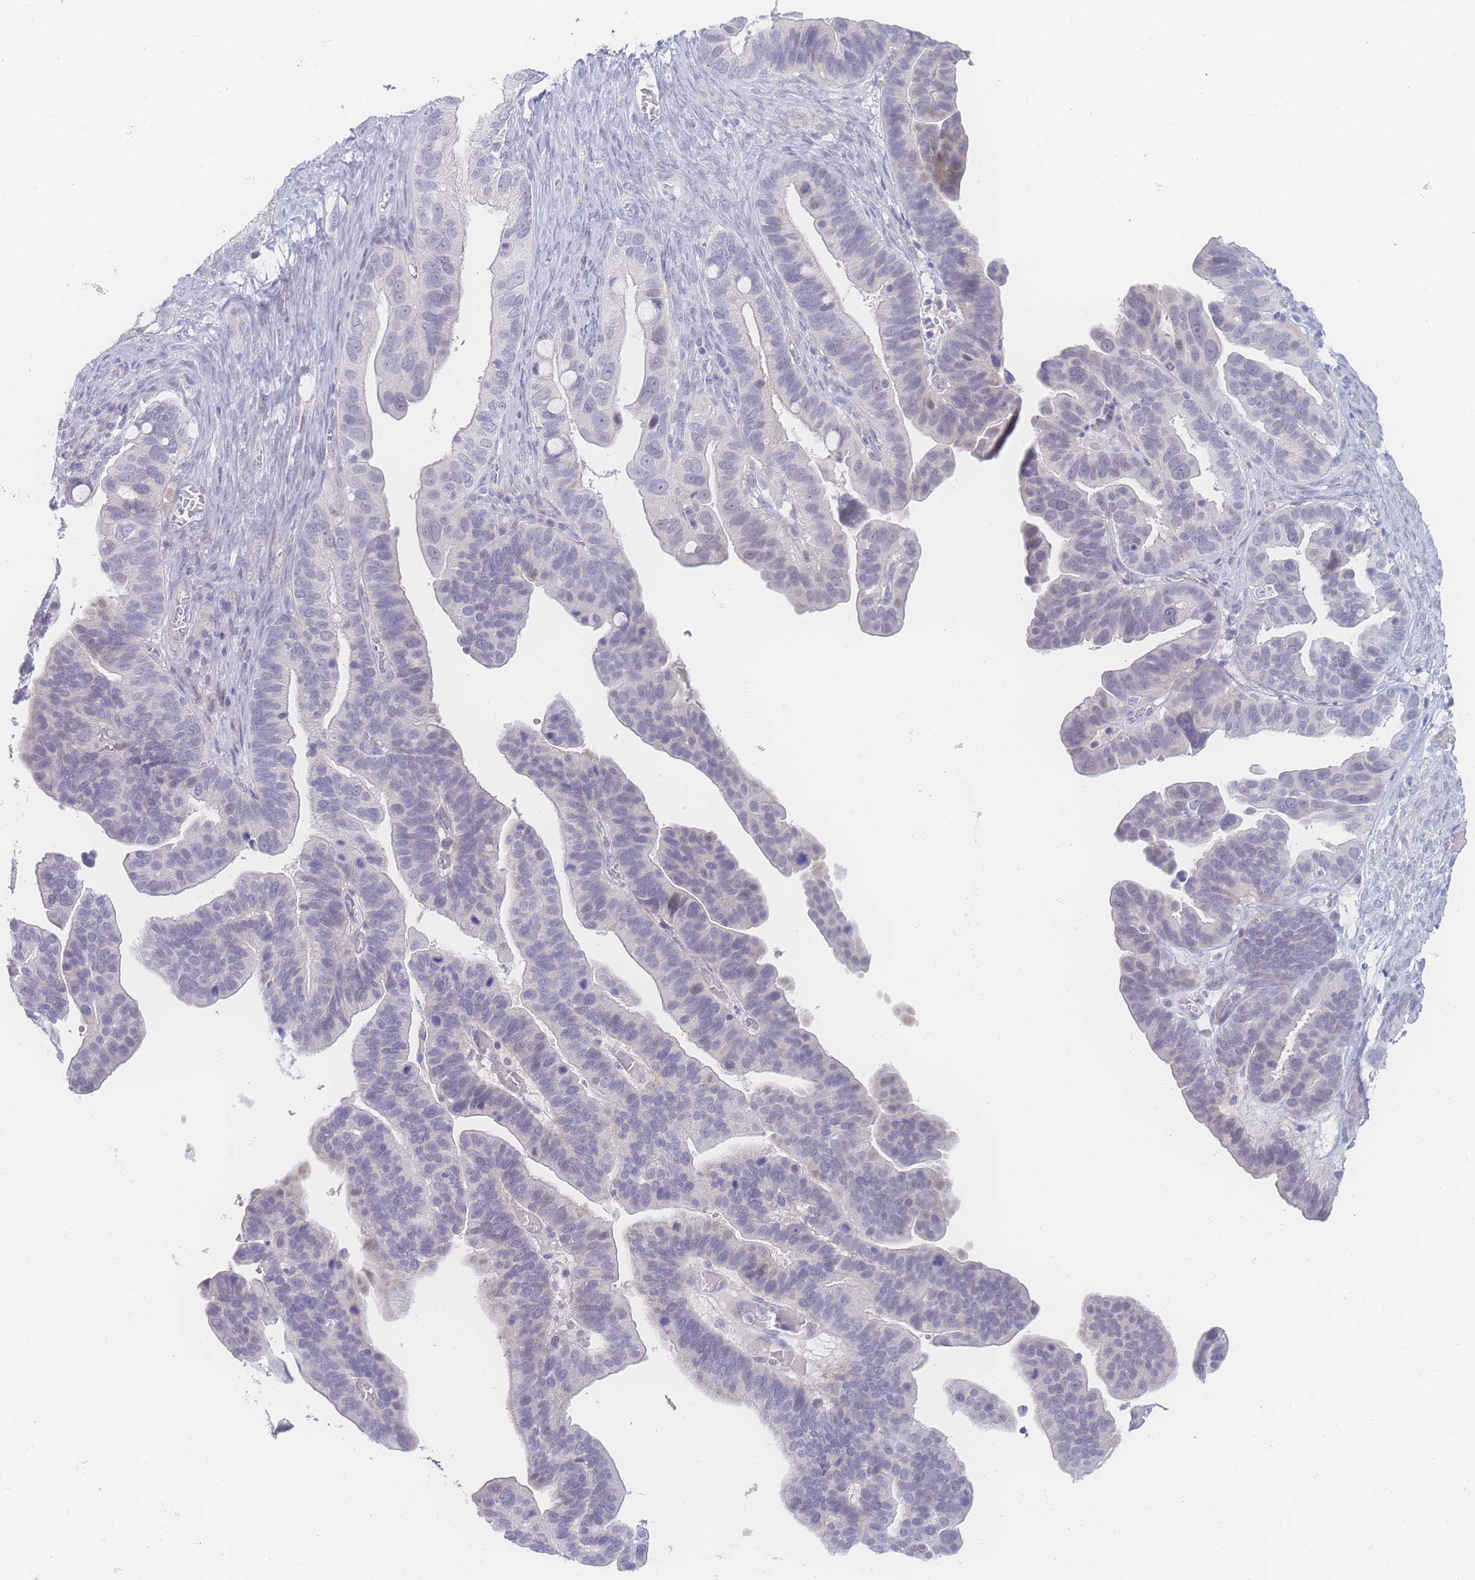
{"staining": {"intensity": "negative", "quantity": "none", "location": "none"}, "tissue": "ovarian cancer", "cell_type": "Tumor cells", "image_type": "cancer", "snomed": [{"axis": "morphology", "description": "Cystadenocarcinoma, serous, NOS"}, {"axis": "topography", "description": "Ovary"}], "caption": "There is no significant expression in tumor cells of ovarian cancer (serous cystadenocarcinoma).", "gene": "PRSS22", "patient": {"sex": "female", "age": 56}}